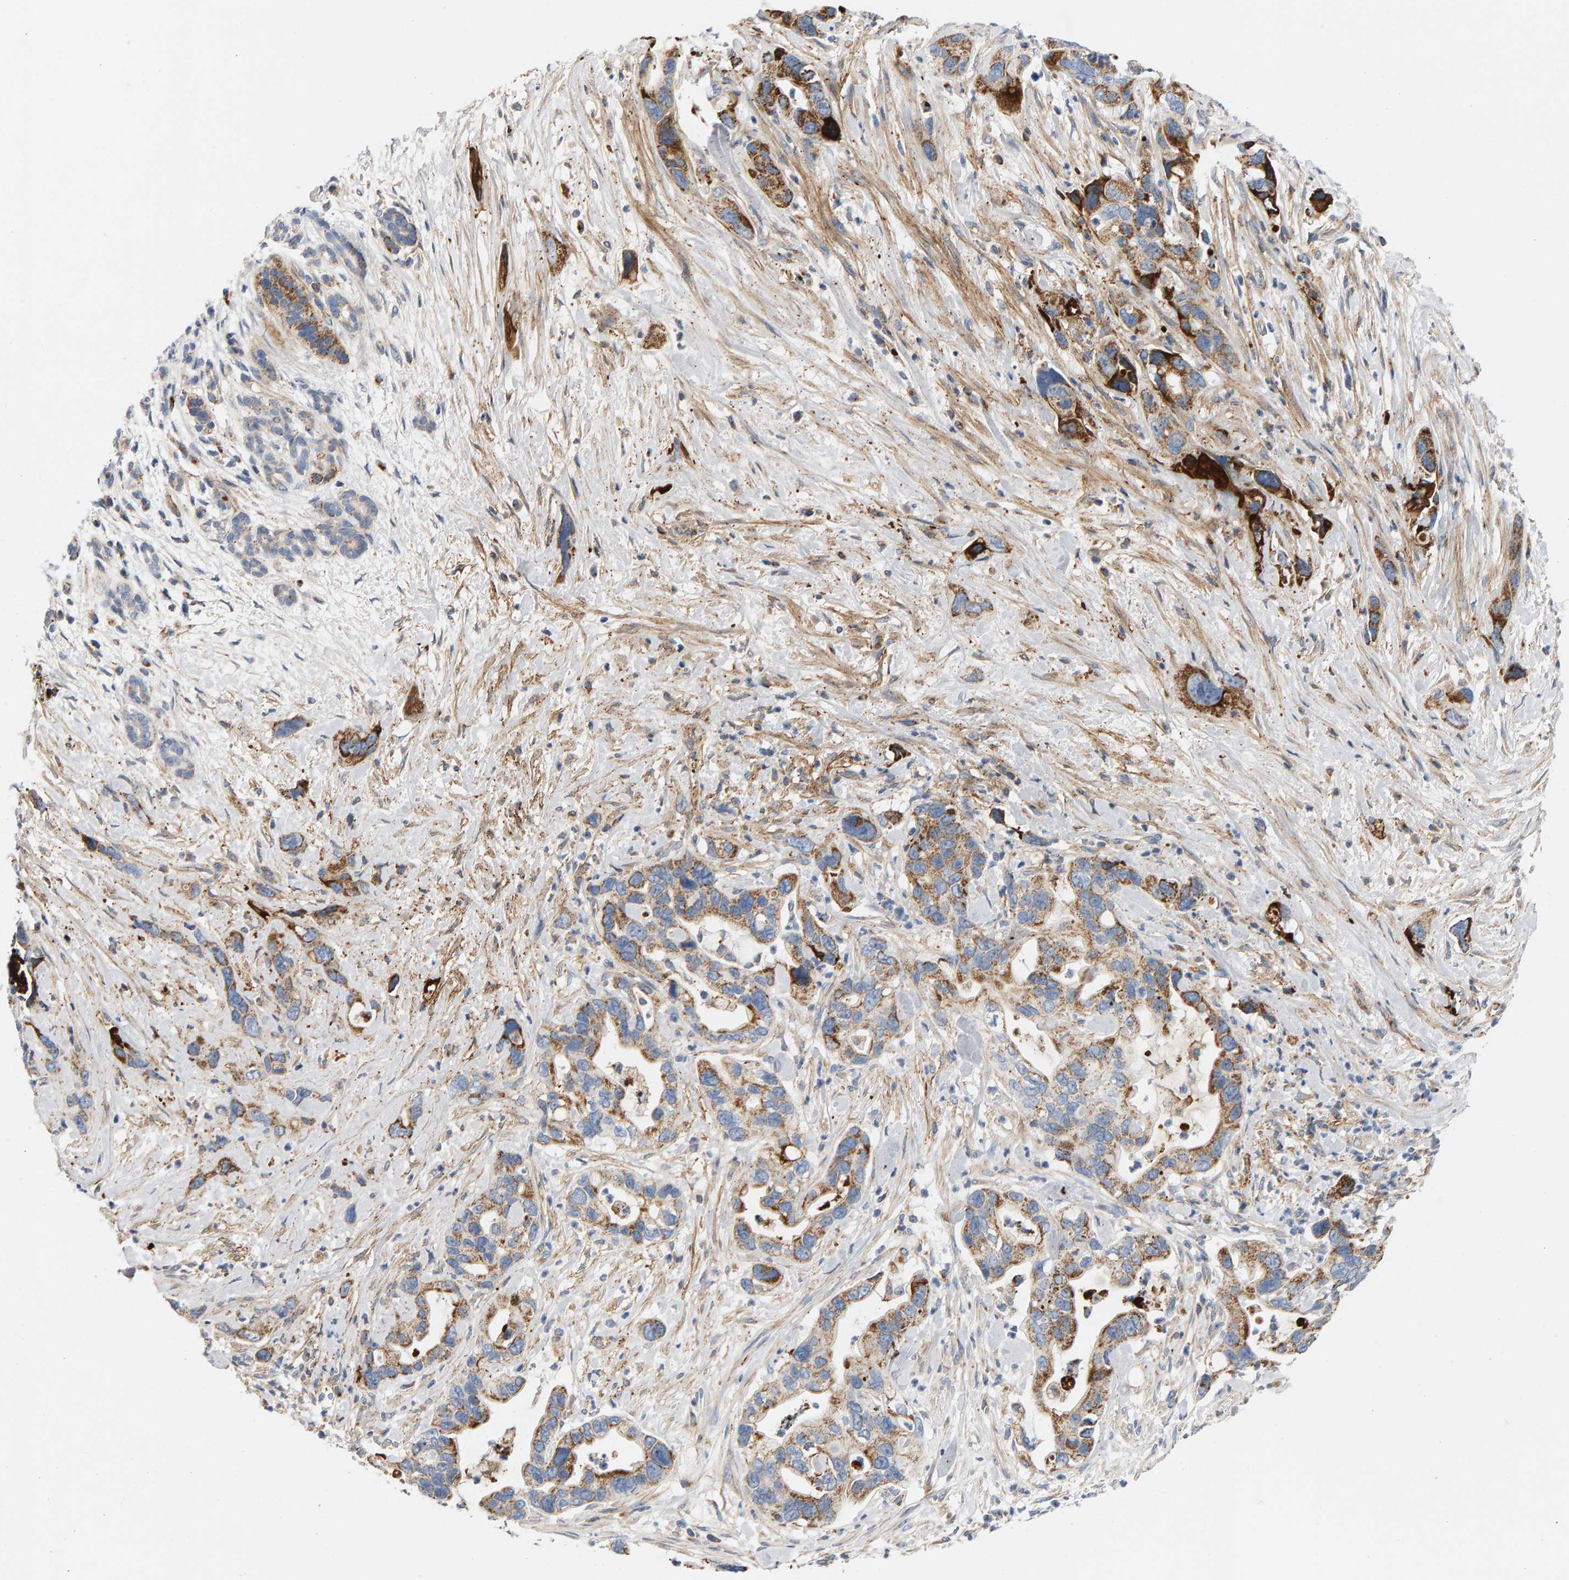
{"staining": {"intensity": "strong", "quantity": ">75%", "location": "cytoplasmic/membranous"}, "tissue": "pancreatic cancer", "cell_type": "Tumor cells", "image_type": "cancer", "snomed": [{"axis": "morphology", "description": "Adenocarcinoma, NOS"}, {"axis": "topography", "description": "Pancreas"}], "caption": "Strong cytoplasmic/membranous protein staining is present in approximately >75% of tumor cells in pancreatic cancer (adenocarcinoma).", "gene": "GGTA1", "patient": {"sex": "female", "age": 70}}